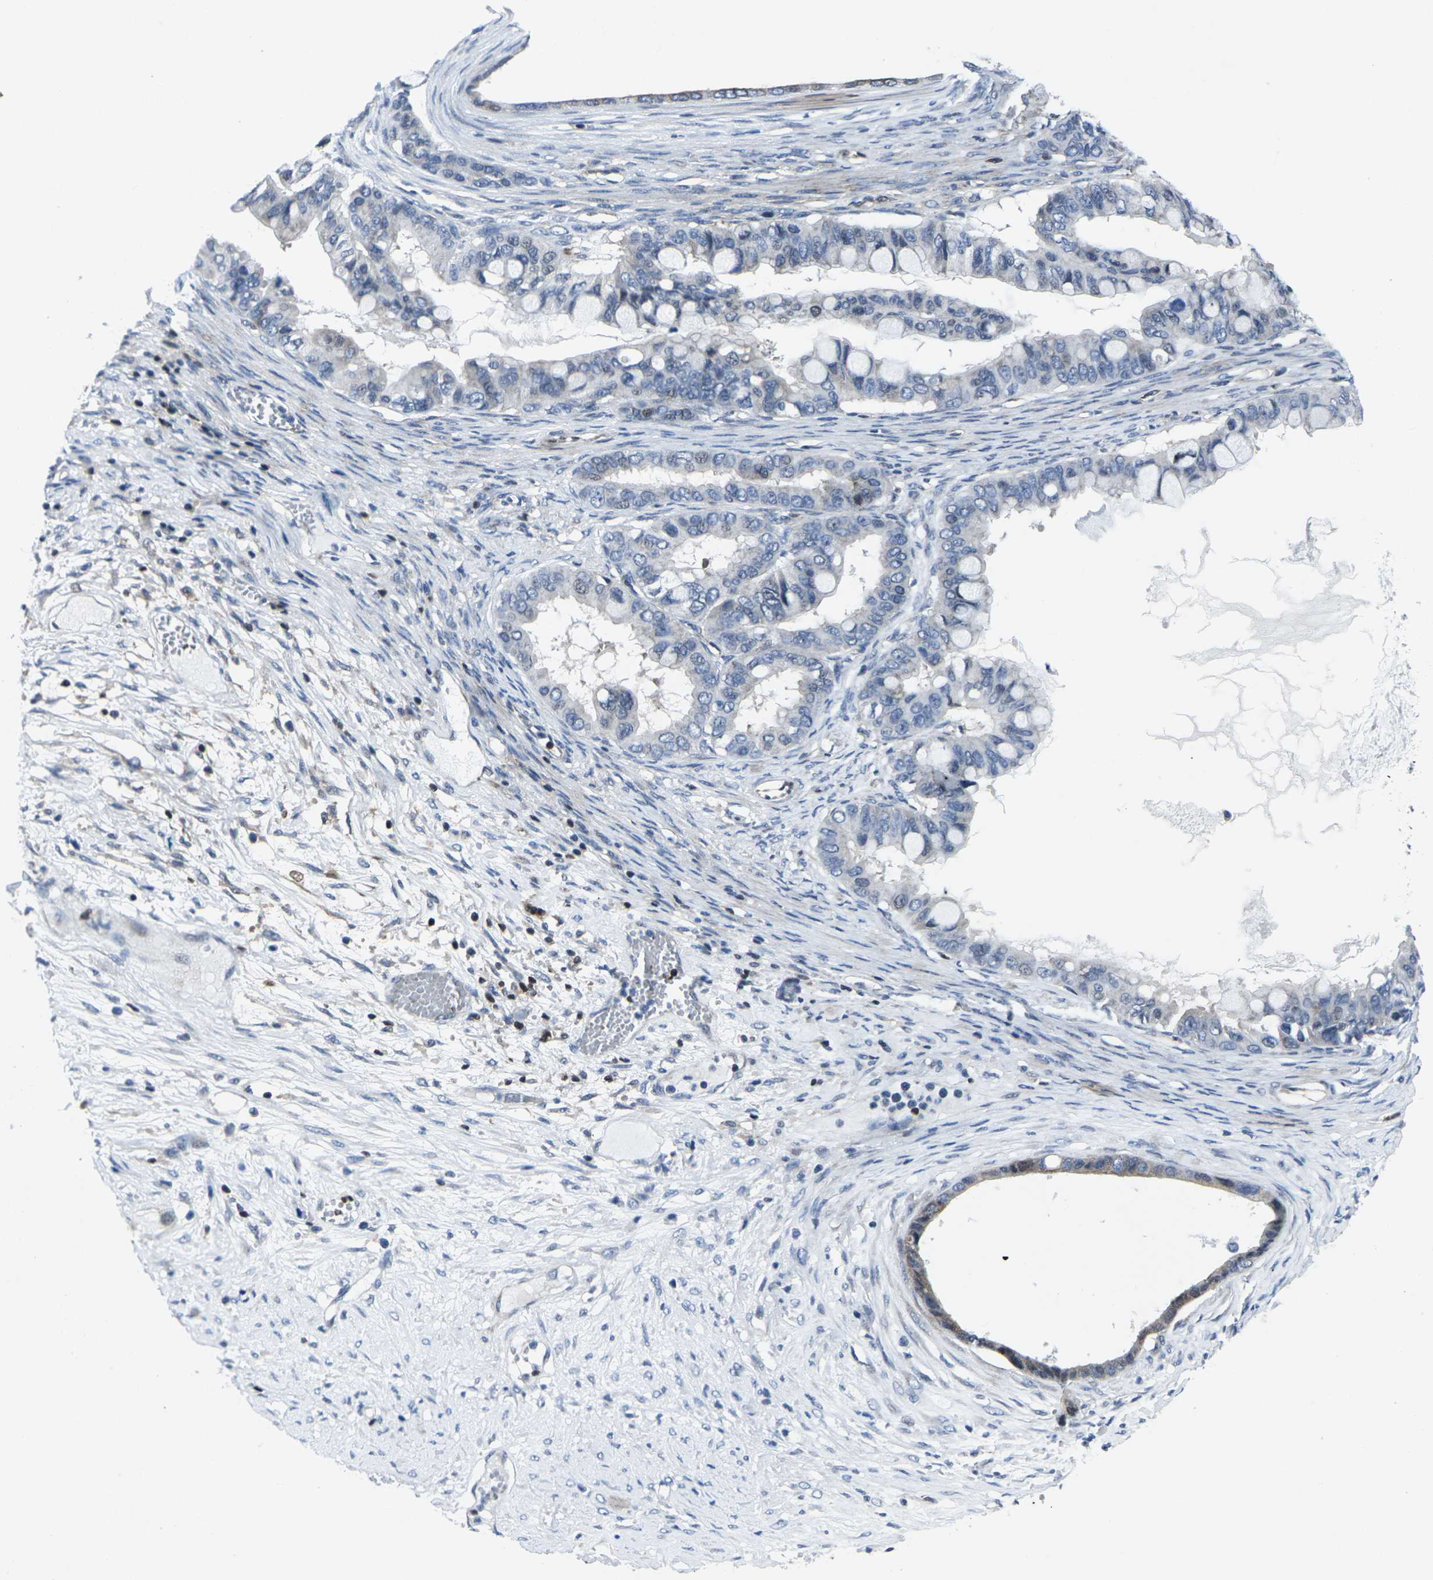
{"staining": {"intensity": "negative", "quantity": "none", "location": "none"}, "tissue": "ovarian cancer", "cell_type": "Tumor cells", "image_type": "cancer", "snomed": [{"axis": "morphology", "description": "Cystadenocarcinoma, mucinous, NOS"}, {"axis": "topography", "description": "Ovary"}], "caption": "Immunohistochemistry histopathology image of ovarian cancer (mucinous cystadenocarcinoma) stained for a protein (brown), which demonstrates no staining in tumor cells.", "gene": "STAT4", "patient": {"sex": "female", "age": 80}}